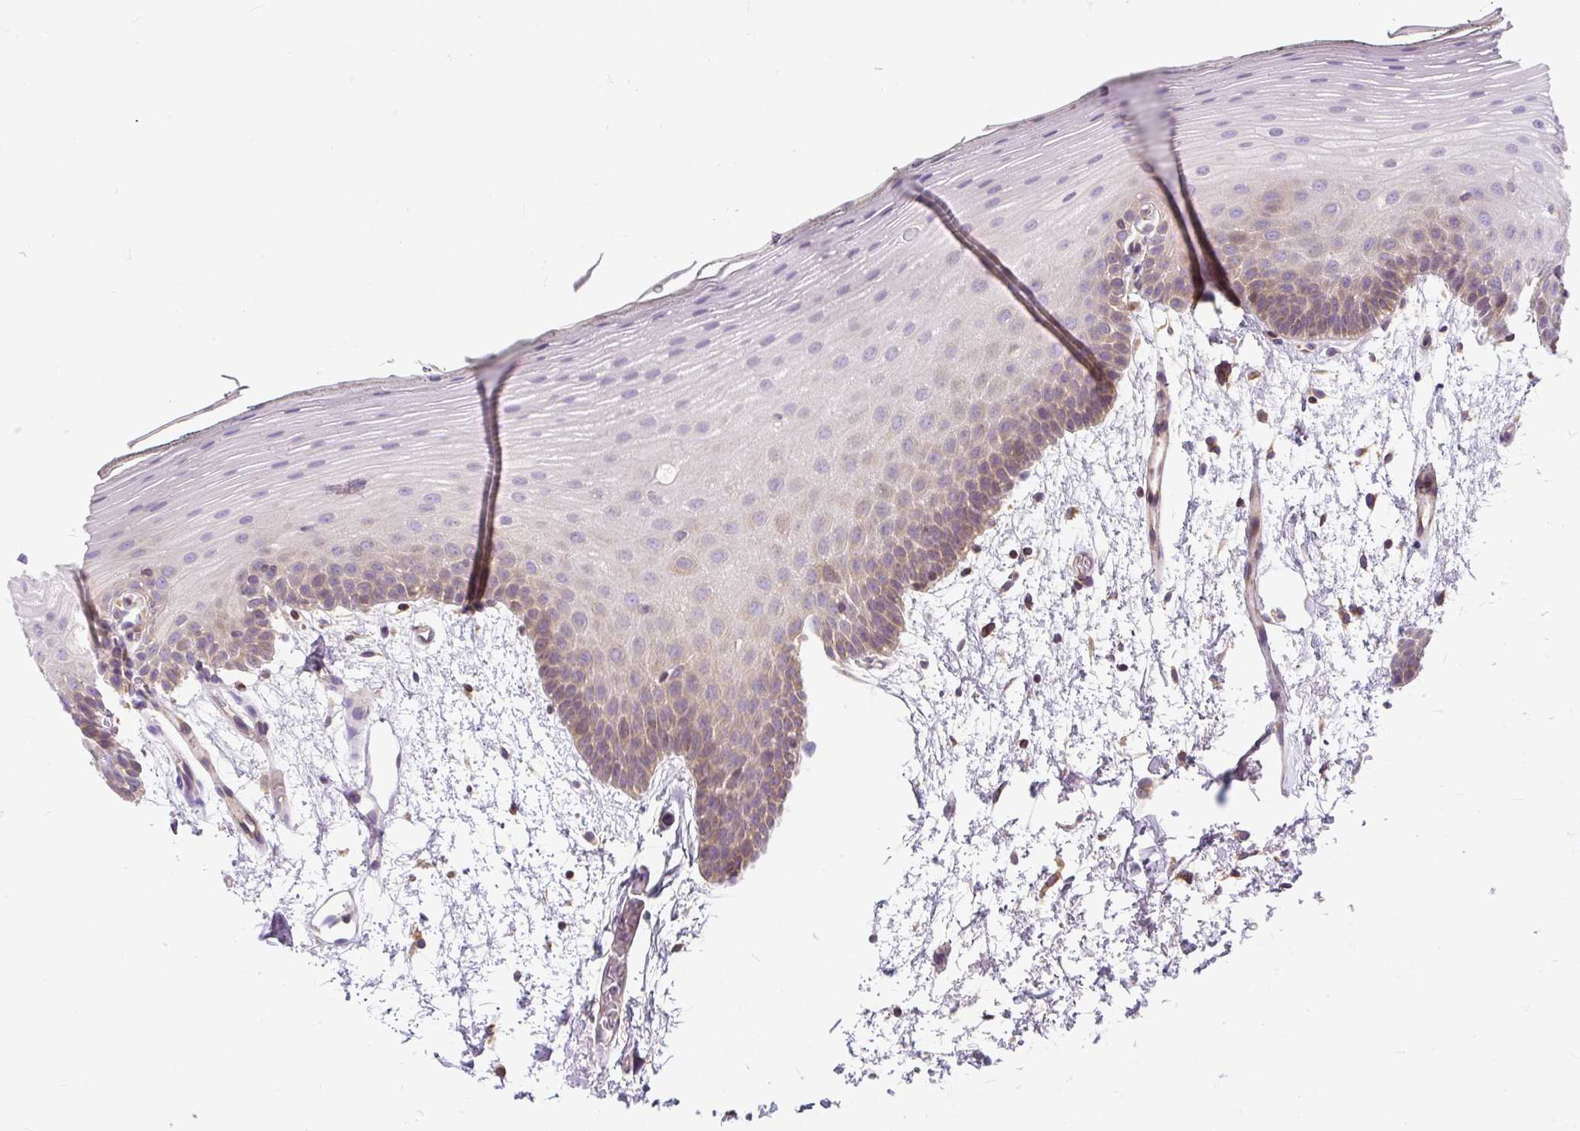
{"staining": {"intensity": "weak", "quantity": "25%-75%", "location": "cytoplasmic/membranous,nuclear"}, "tissue": "oral mucosa", "cell_type": "Squamous epithelial cells", "image_type": "normal", "snomed": [{"axis": "morphology", "description": "Normal tissue, NOS"}, {"axis": "morphology", "description": "Squamous cell carcinoma, NOS"}, {"axis": "topography", "description": "Oral tissue"}, {"axis": "topography", "description": "Head-Neck"}], "caption": "The histopathology image demonstrates staining of unremarkable oral mucosa, revealing weak cytoplasmic/membranous,nuclear protein positivity (brown color) within squamous epithelial cells. The staining was performed using DAB (3,3'-diaminobenzidine) to visualize the protein expression in brown, while the nuclei were stained in blue with hematoxylin (Magnification: 20x).", "gene": "CYP20A1", "patient": {"sex": "female", "age": 81}}